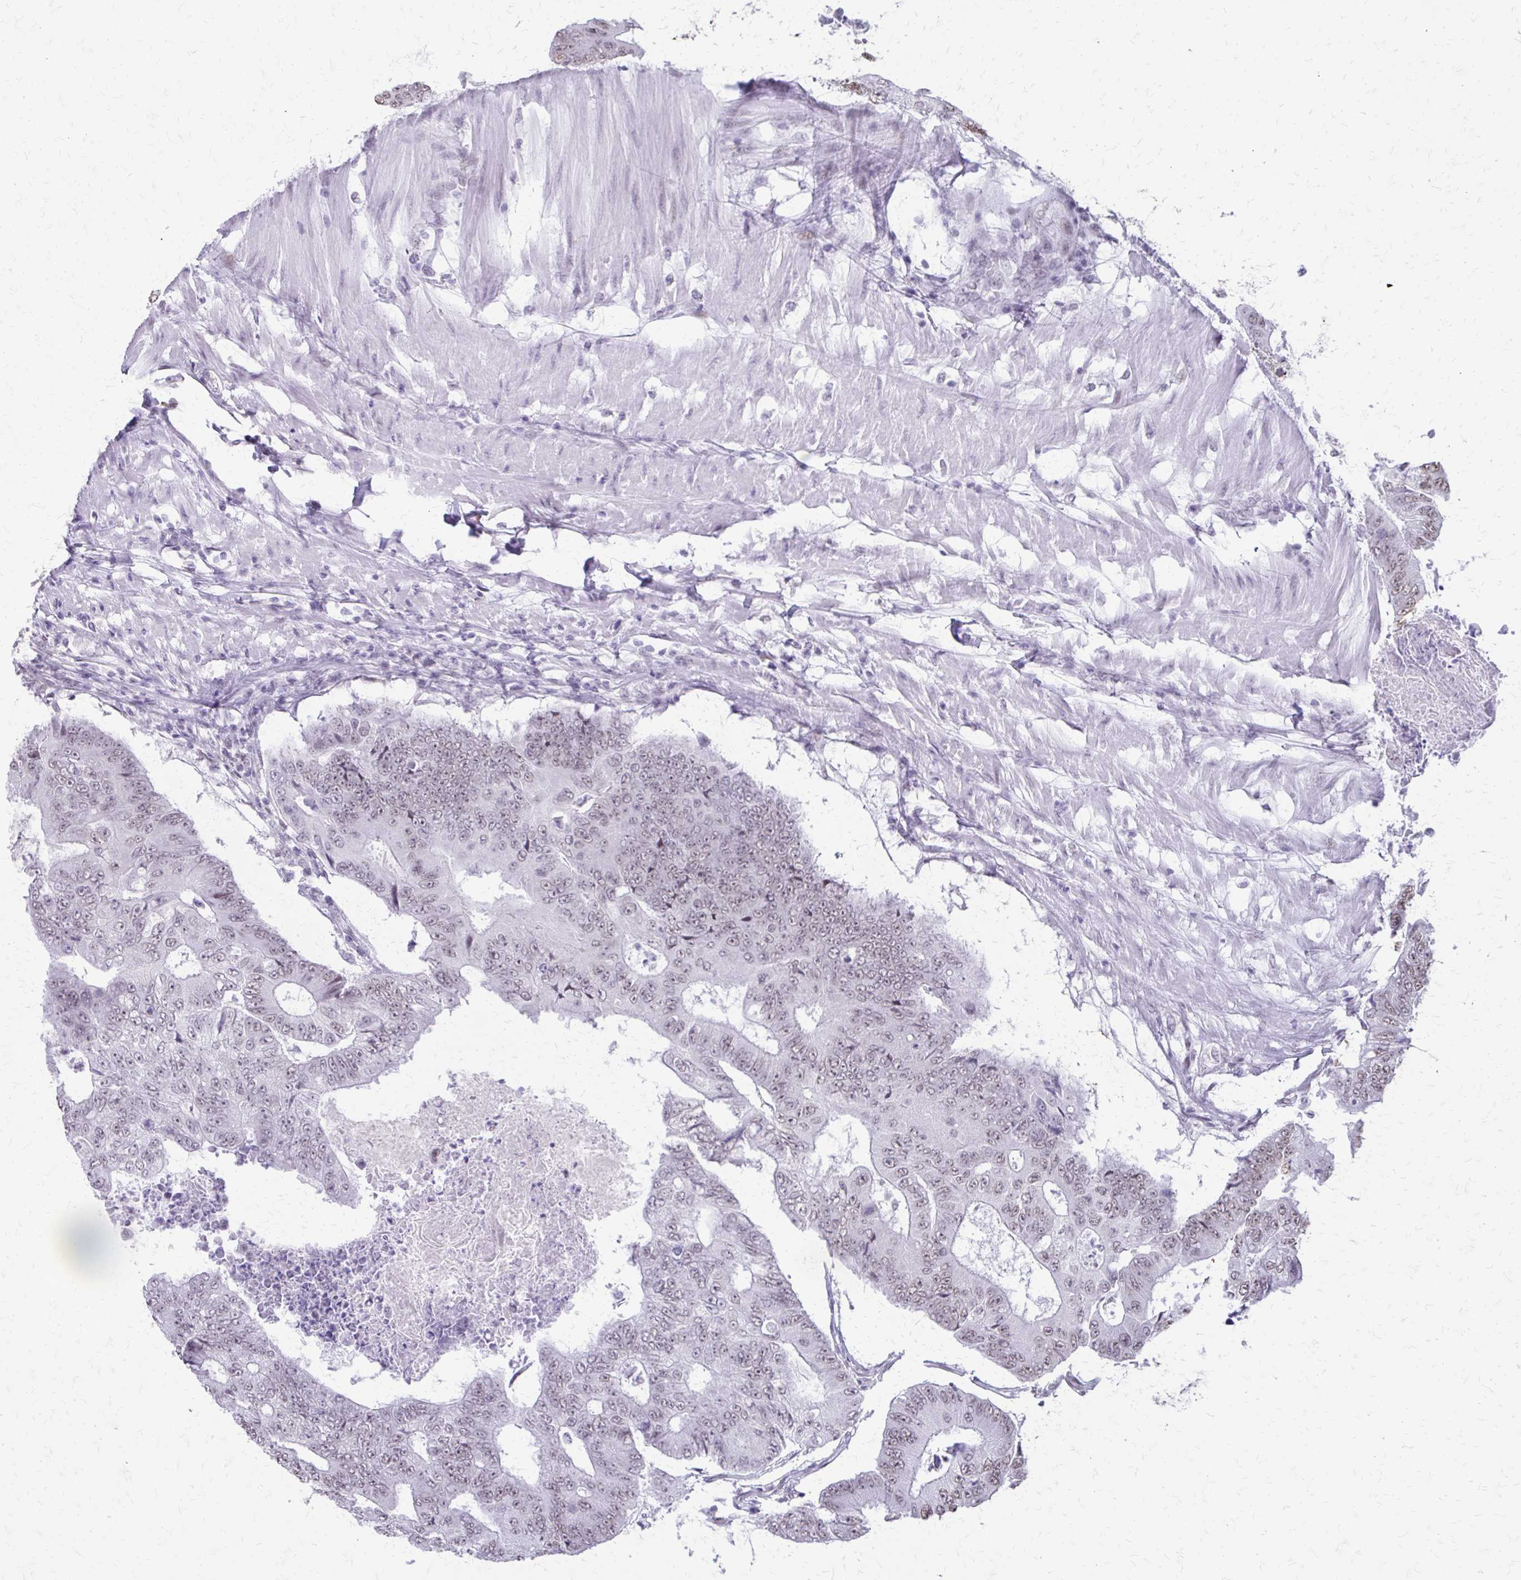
{"staining": {"intensity": "weak", "quantity": "25%-75%", "location": "nuclear"}, "tissue": "colorectal cancer", "cell_type": "Tumor cells", "image_type": "cancer", "snomed": [{"axis": "morphology", "description": "Adenocarcinoma, NOS"}, {"axis": "topography", "description": "Colon"}], "caption": "An image of colorectal cancer stained for a protein displays weak nuclear brown staining in tumor cells.", "gene": "SS18", "patient": {"sex": "female", "age": 48}}